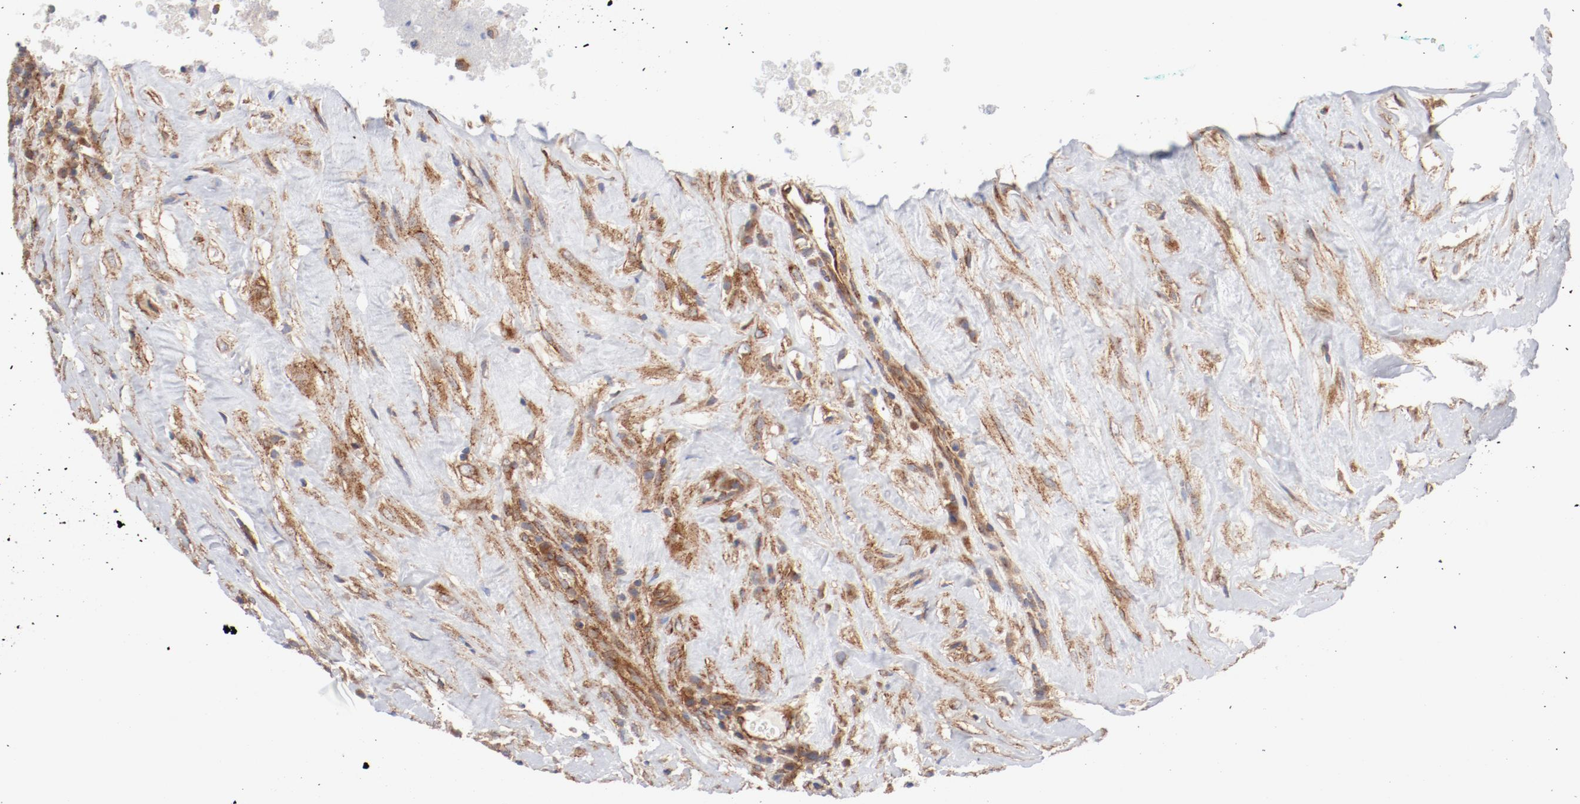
{"staining": {"intensity": "moderate", "quantity": ">75%", "location": "cytoplasmic/membranous"}, "tissue": "testis cancer", "cell_type": "Tumor cells", "image_type": "cancer", "snomed": [{"axis": "morphology", "description": "Necrosis, NOS"}, {"axis": "morphology", "description": "Carcinoma, Embryonal, NOS"}, {"axis": "topography", "description": "Testis"}], "caption": "This photomicrograph displays immunohistochemistry (IHC) staining of testis cancer (embryonal carcinoma), with medium moderate cytoplasmic/membranous expression in about >75% of tumor cells.", "gene": "AP2A1", "patient": {"sex": "male", "age": 19}}